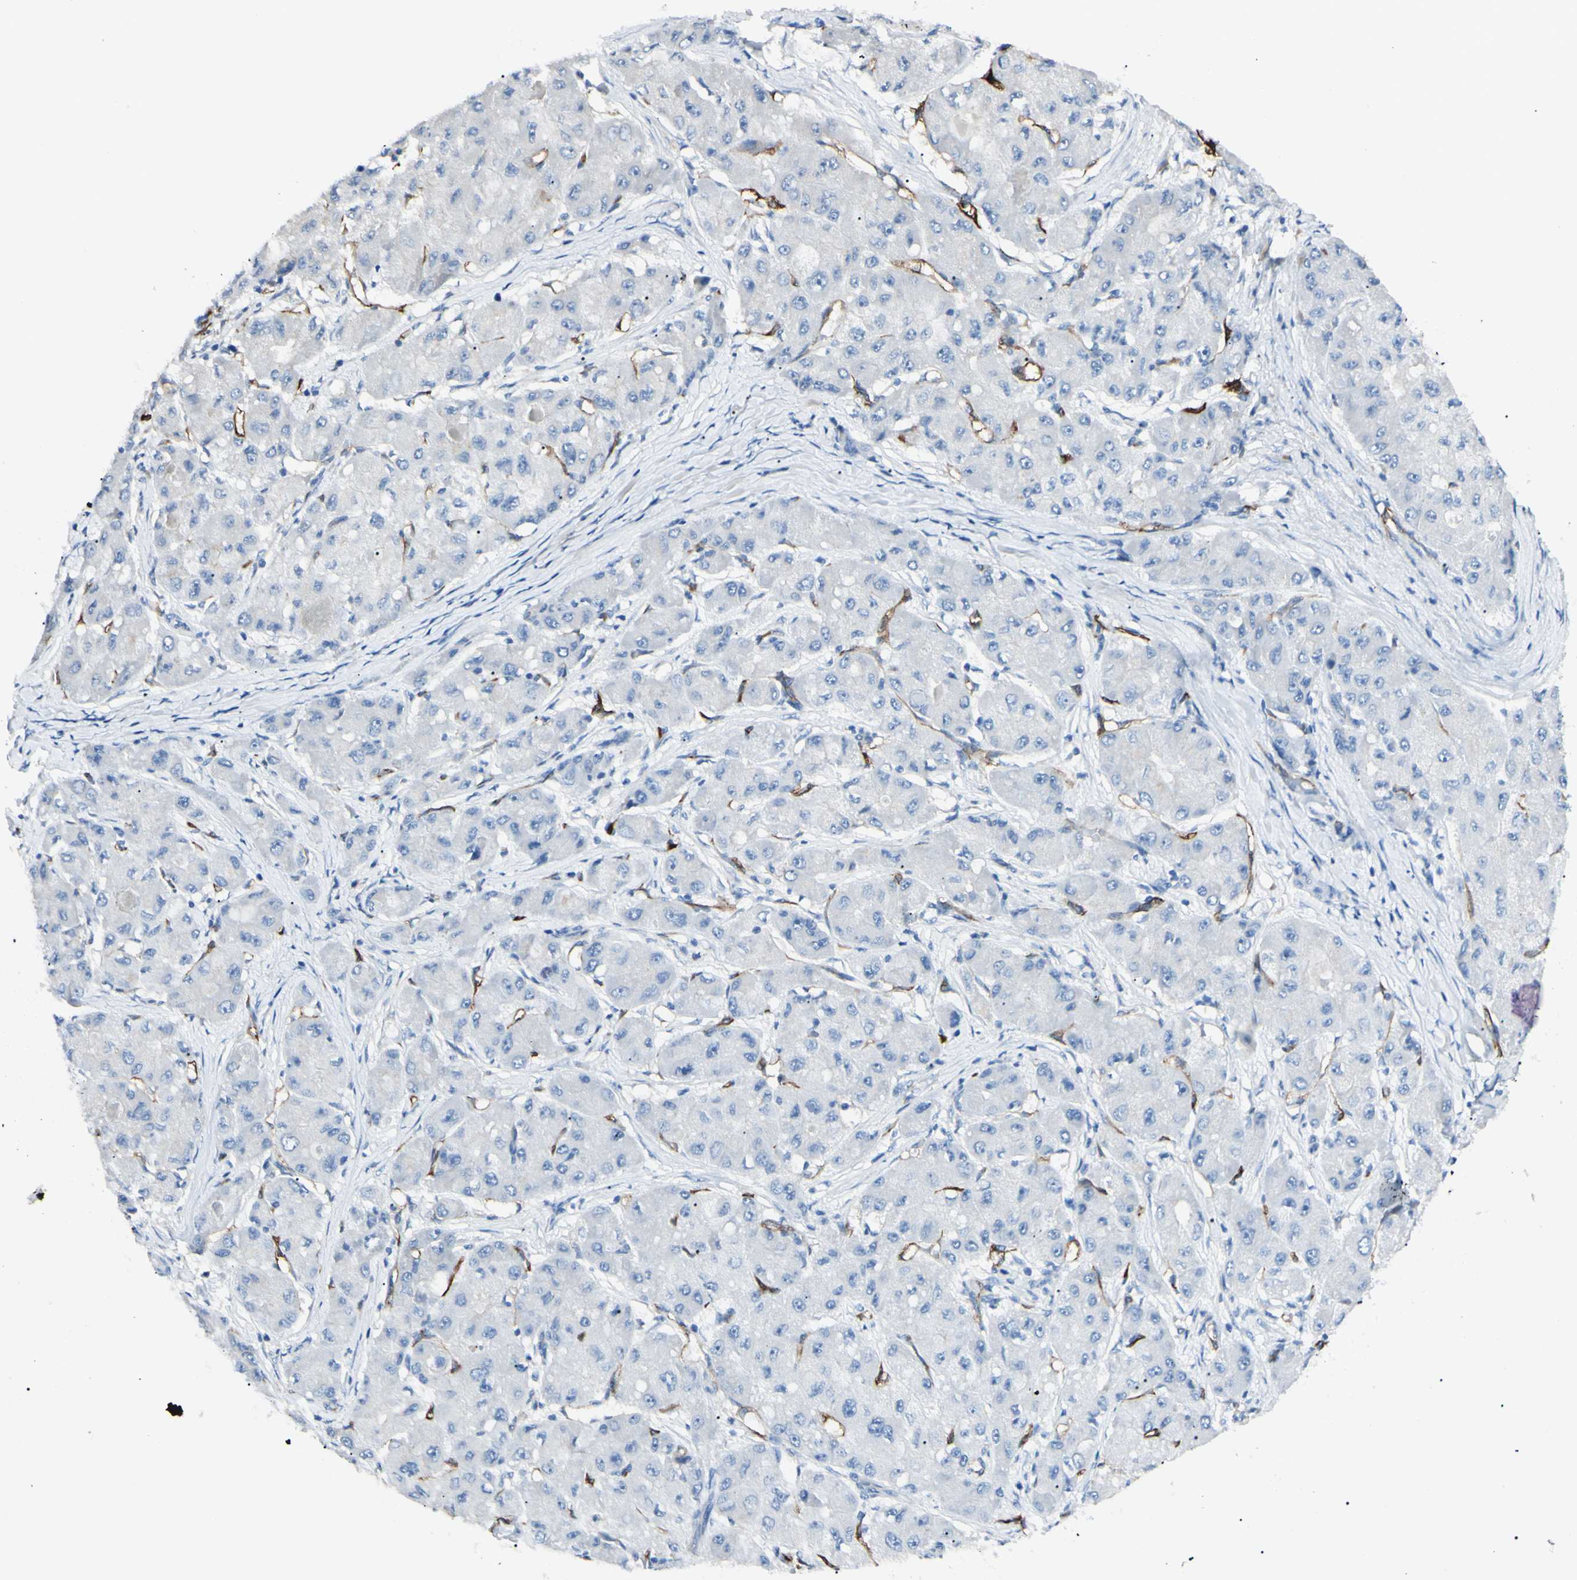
{"staining": {"intensity": "negative", "quantity": "none", "location": "none"}, "tissue": "liver cancer", "cell_type": "Tumor cells", "image_type": "cancer", "snomed": [{"axis": "morphology", "description": "Carcinoma, Hepatocellular, NOS"}, {"axis": "topography", "description": "Liver"}], "caption": "IHC histopathology image of neoplastic tissue: human liver hepatocellular carcinoma stained with DAB displays no significant protein expression in tumor cells.", "gene": "FOLH1", "patient": {"sex": "male", "age": 80}}